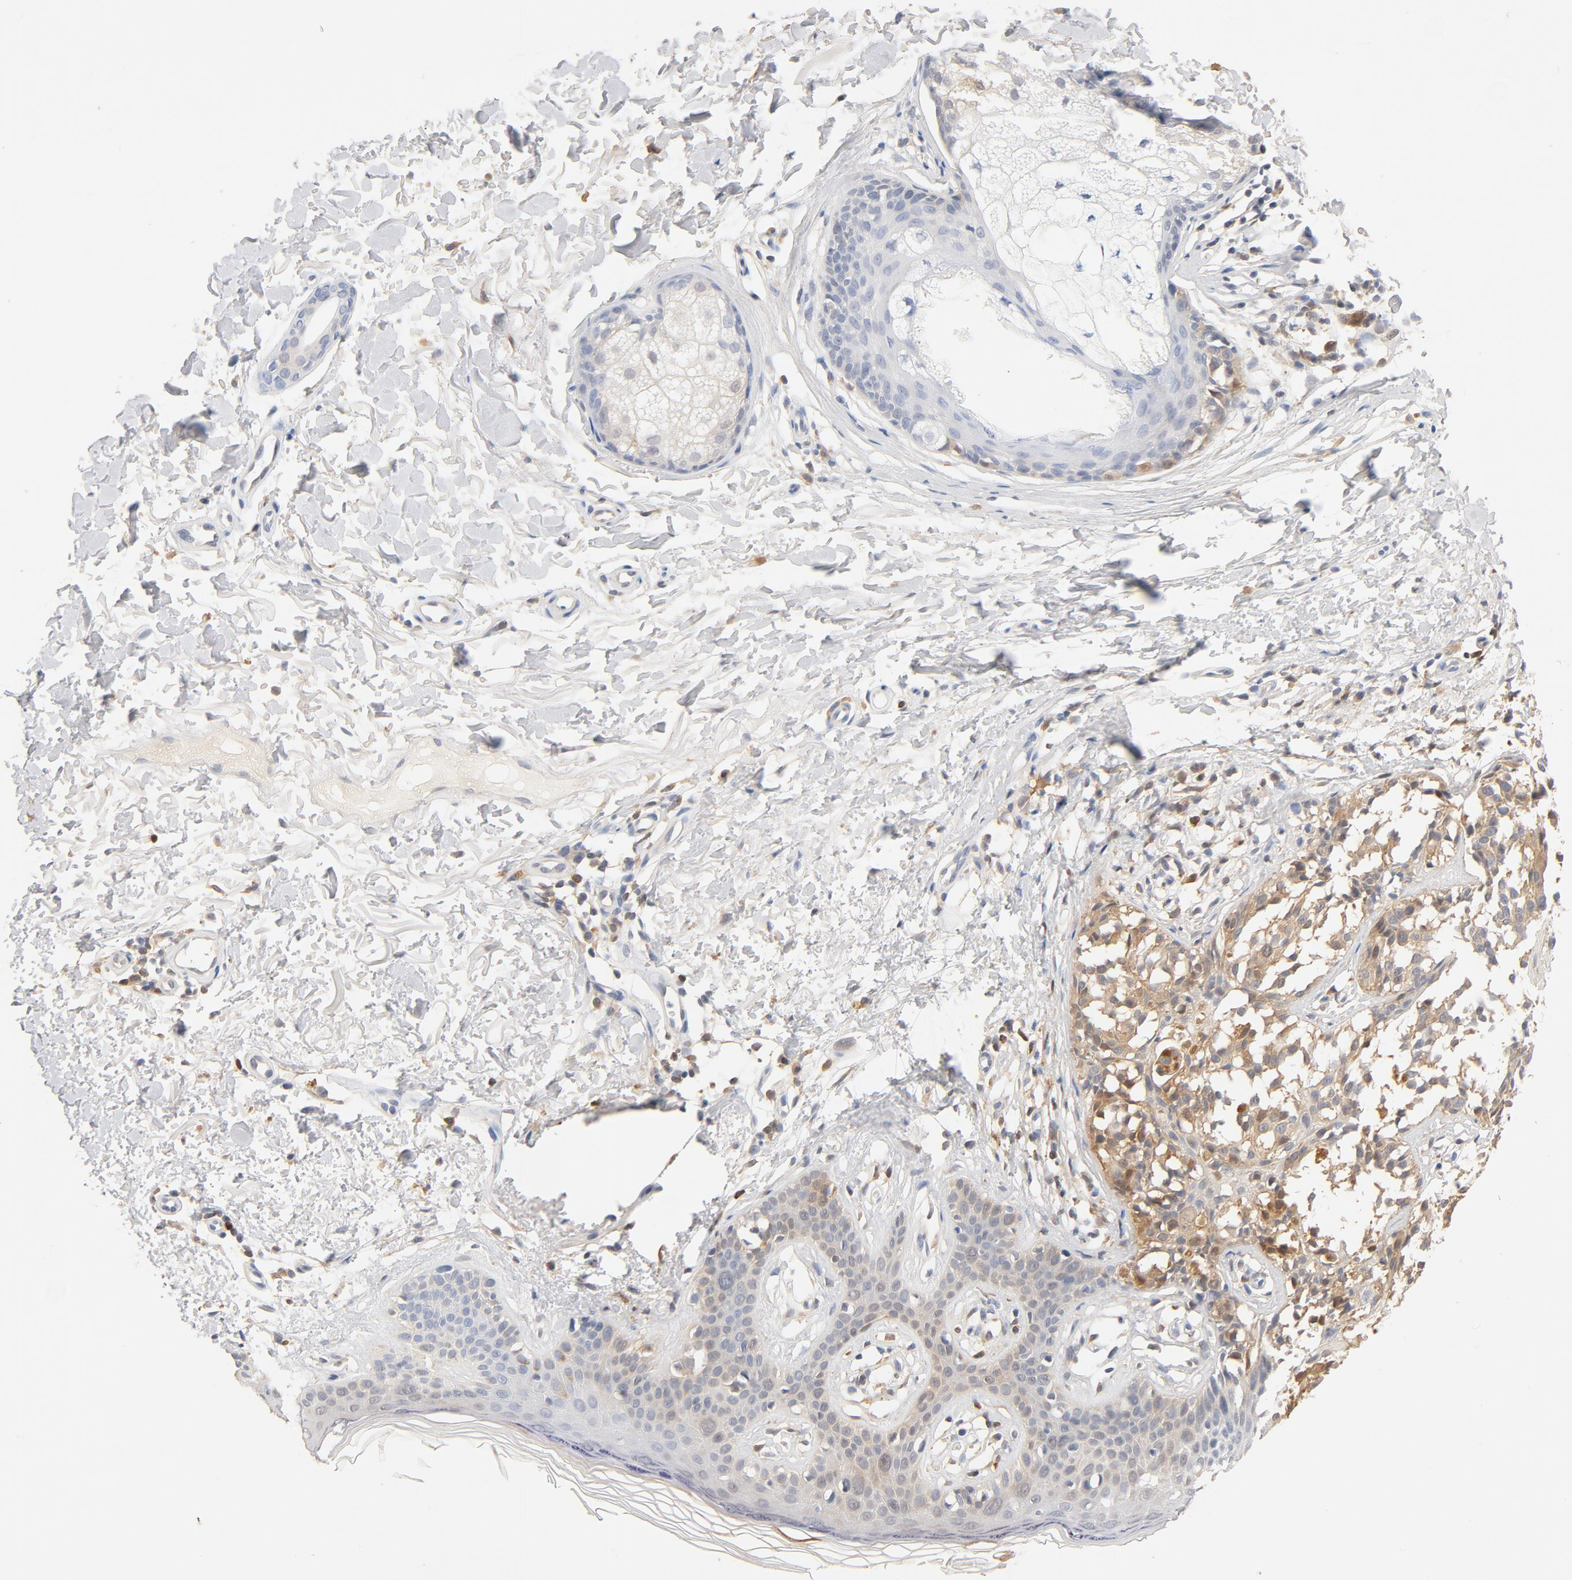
{"staining": {"intensity": "strong", "quantity": "25%-75%", "location": "cytoplasmic/membranous"}, "tissue": "melanoma", "cell_type": "Tumor cells", "image_type": "cancer", "snomed": [{"axis": "morphology", "description": "Malignant melanoma, NOS"}, {"axis": "topography", "description": "Skin"}], "caption": "High-power microscopy captured an immunohistochemistry image of malignant melanoma, revealing strong cytoplasmic/membranous expression in approximately 25%-75% of tumor cells.", "gene": "STAT1", "patient": {"sex": "male", "age": 76}}